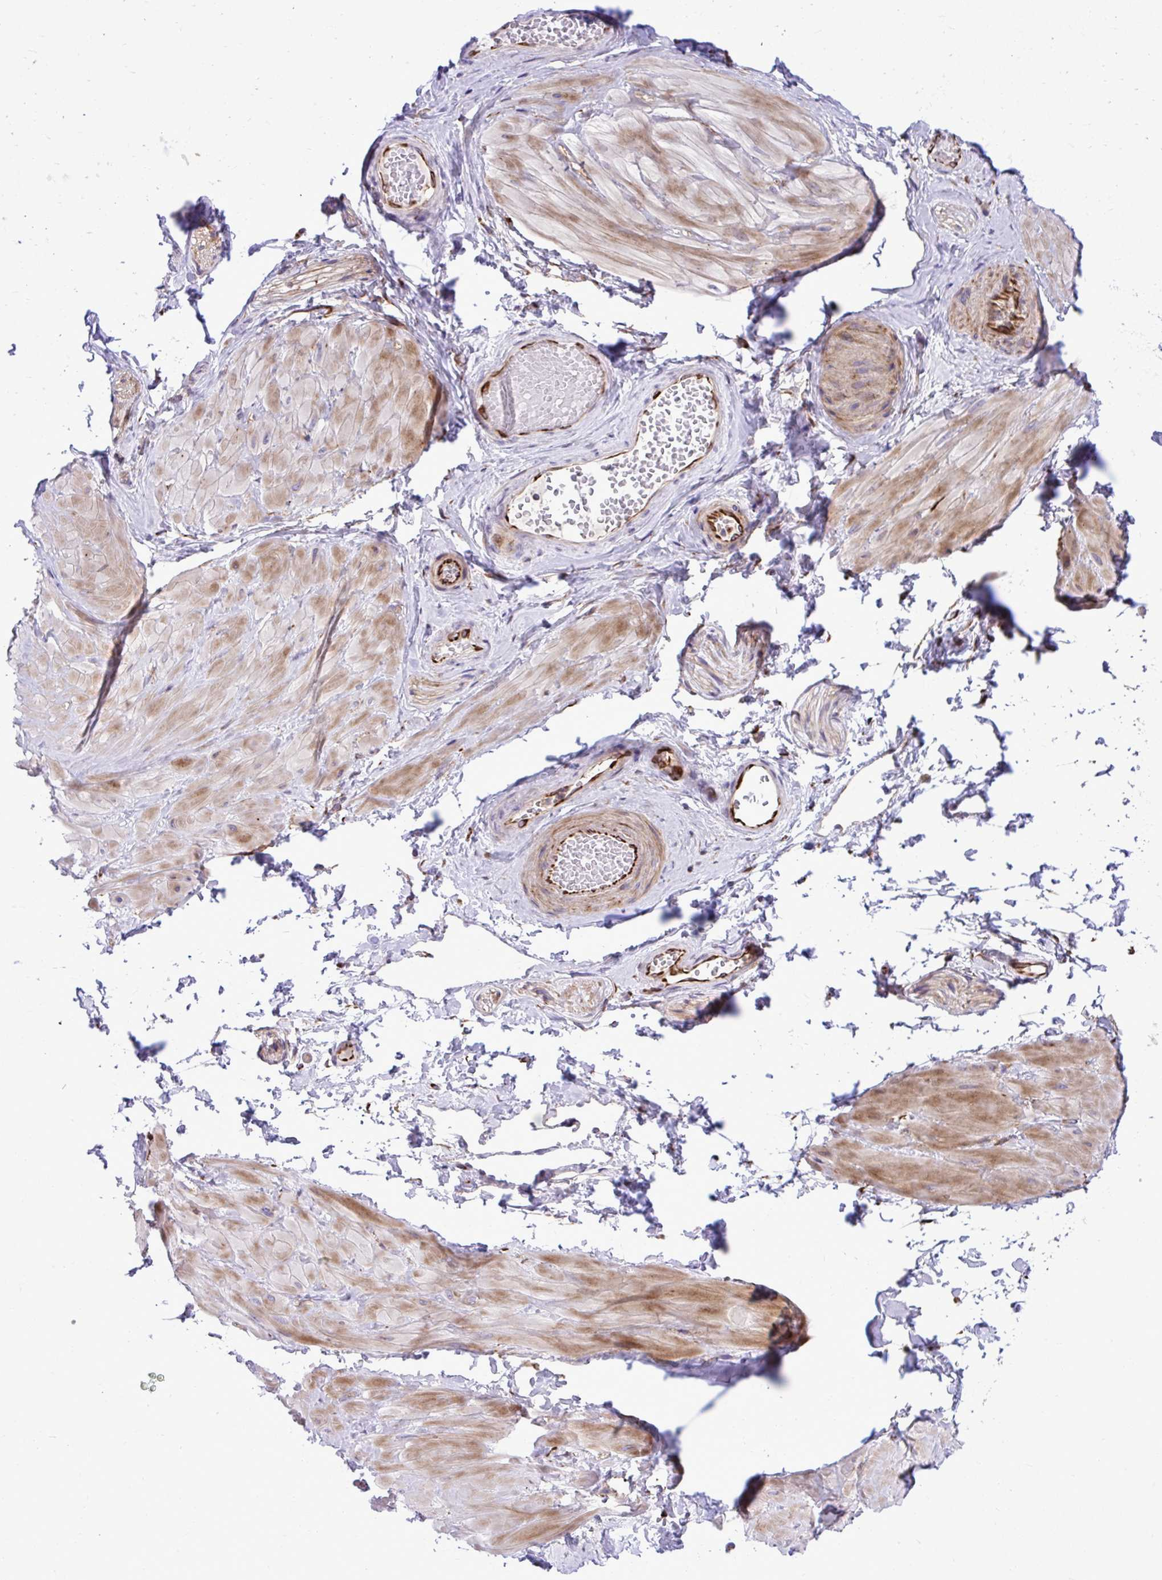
{"staining": {"intensity": "weak", "quantity": "25%-75%", "location": "cytoplasmic/membranous"}, "tissue": "adipose tissue", "cell_type": "Adipocytes", "image_type": "normal", "snomed": [{"axis": "morphology", "description": "Normal tissue, NOS"}, {"axis": "topography", "description": "Epididymis"}, {"axis": "topography", "description": "Peripheral nerve tissue"}], "caption": "Protein expression analysis of normal human adipose tissue reveals weak cytoplasmic/membranous staining in about 25%-75% of adipocytes.", "gene": "PAIP2", "patient": {"sex": "male", "age": 32}}